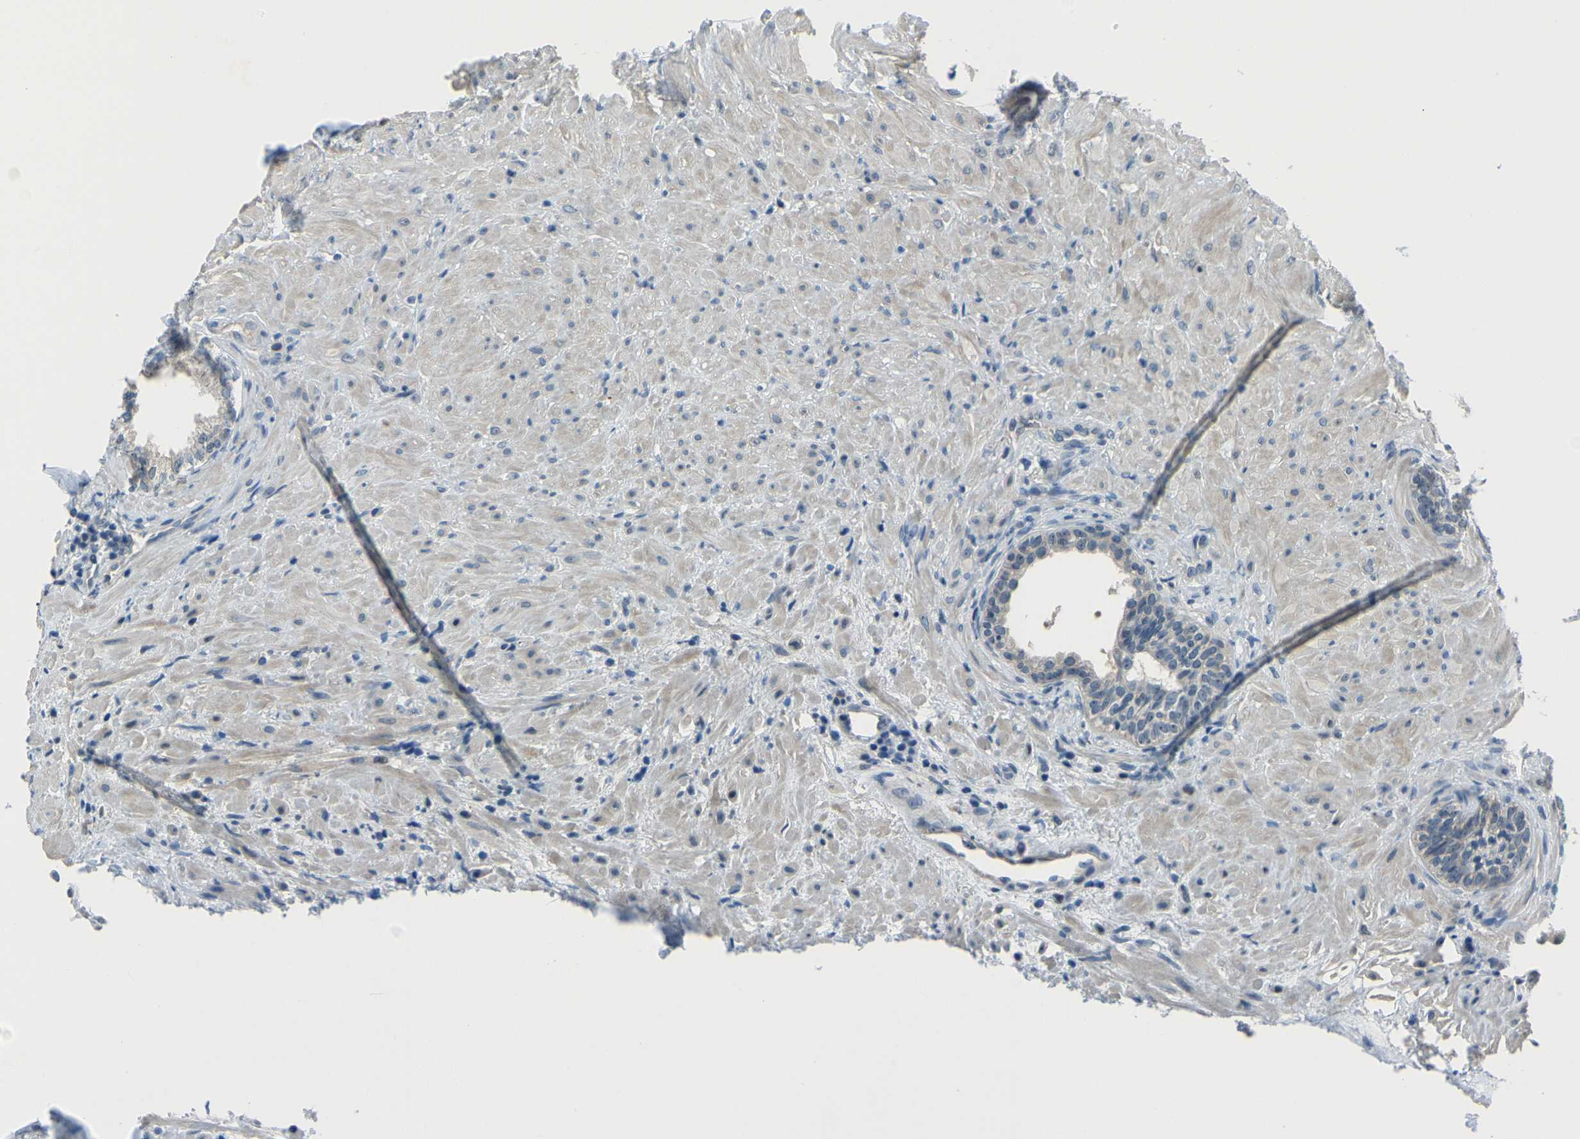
{"staining": {"intensity": "weak", "quantity": "<25%", "location": "cytoplasmic/membranous"}, "tissue": "prostate", "cell_type": "Glandular cells", "image_type": "normal", "snomed": [{"axis": "morphology", "description": "Normal tissue, NOS"}, {"axis": "topography", "description": "Prostate"}], "caption": "Photomicrograph shows no protein positivity in glandular cells of benign prostate. (DAB (3,3'-diaminobenzidine) IHC visualized using brightfield microscopy, high magnification).", "gene": "RRP1", "patient": {"sex": "male", "age": 76}}